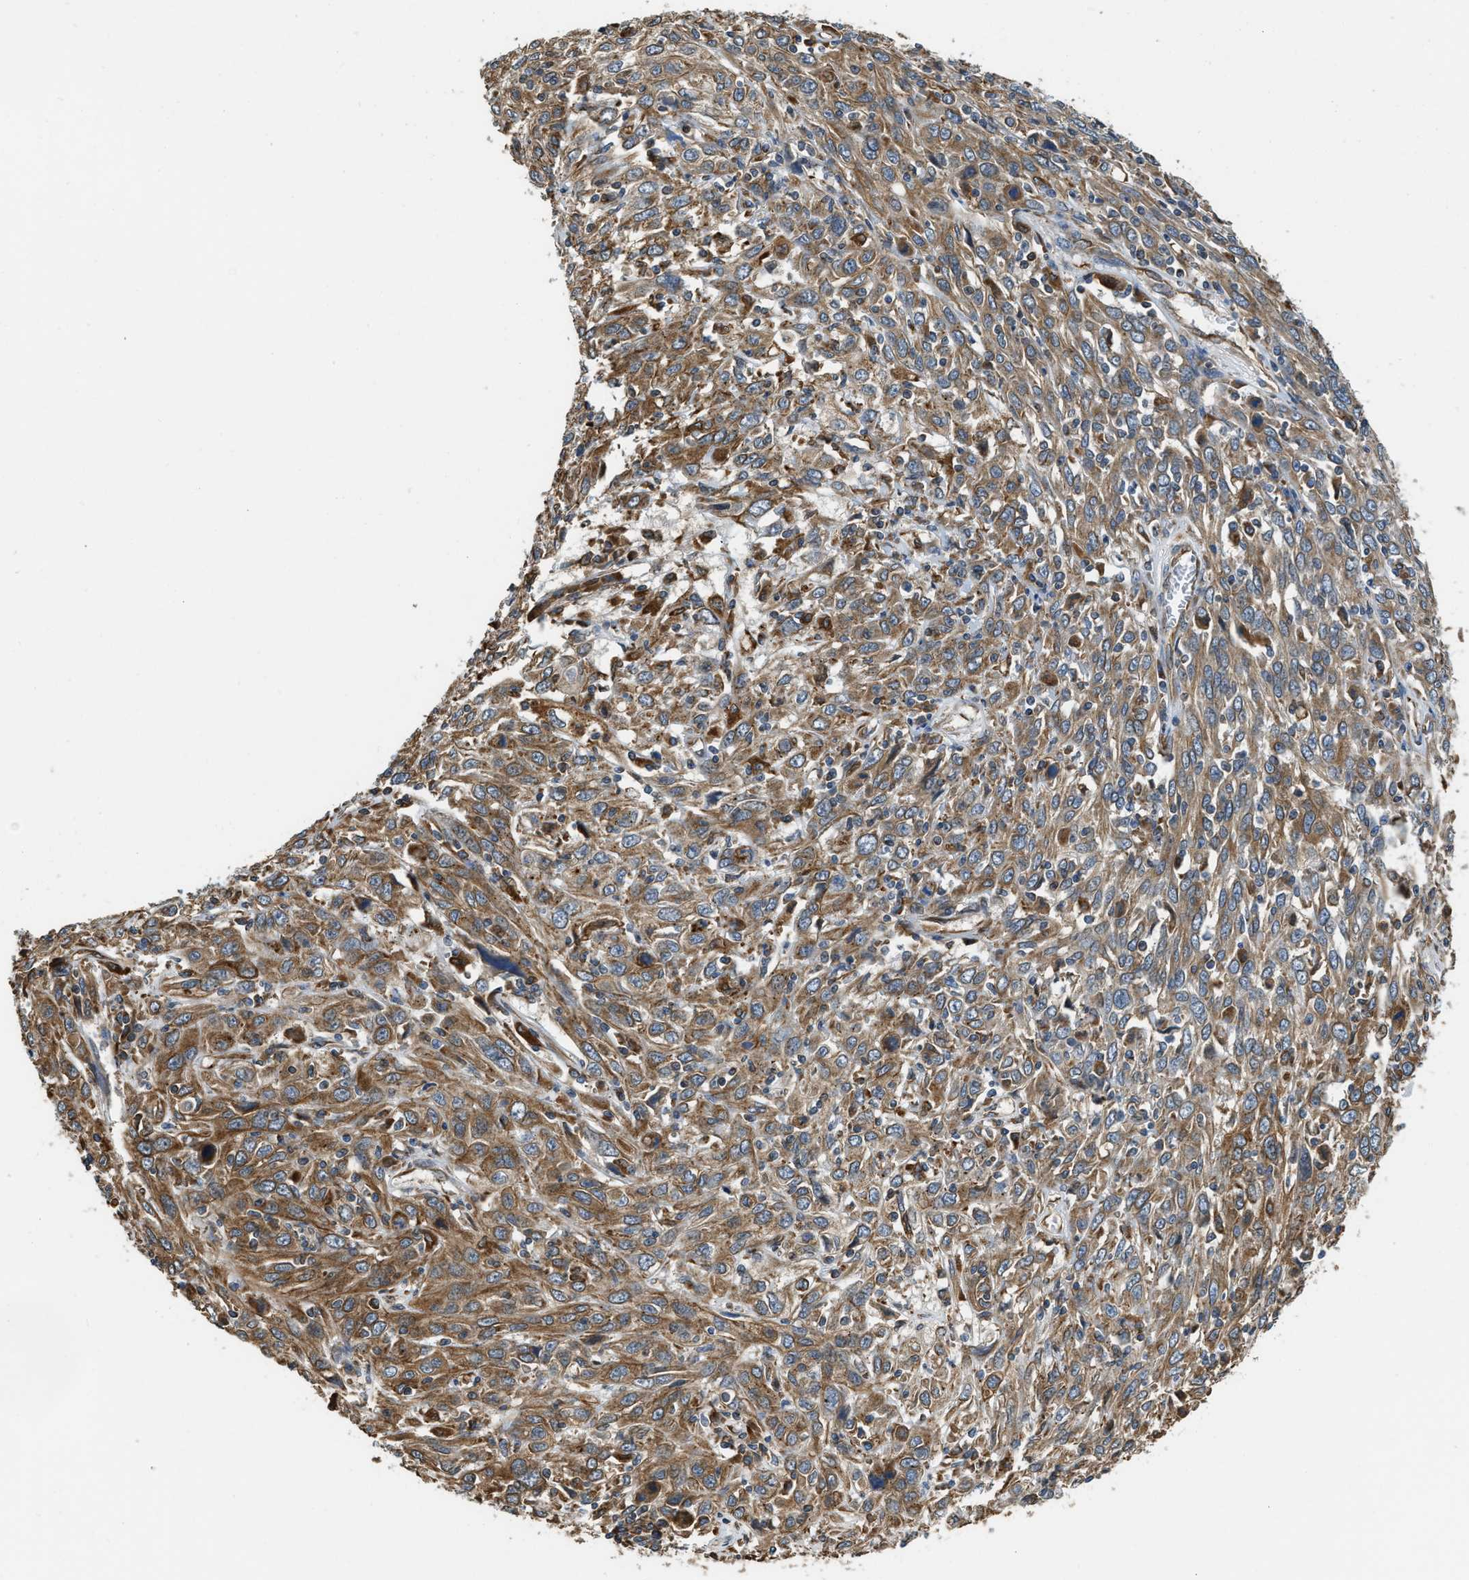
{"staining": {"intensity": "moderate", "quantity": ">75%", "location": "cytoplasmic/membranous"}, "tissue": "cervical cancer", "cell_type": "Tumor cells", "image_type": "cancer", "snomed": [{"axis": "morphology", "description": "Squamous cell carcinoma, NOS"}, {"axis": "topography", "description": "Cervix"}], "caption": "A medium amount of moderate cytoplasmic/membranous expression is present in approximately >75% of tumor cells in squamous cell carcinoma (cervical) tissue.", "gene": "BCAP31", "patient": {"sex": "female", "age": 46}}